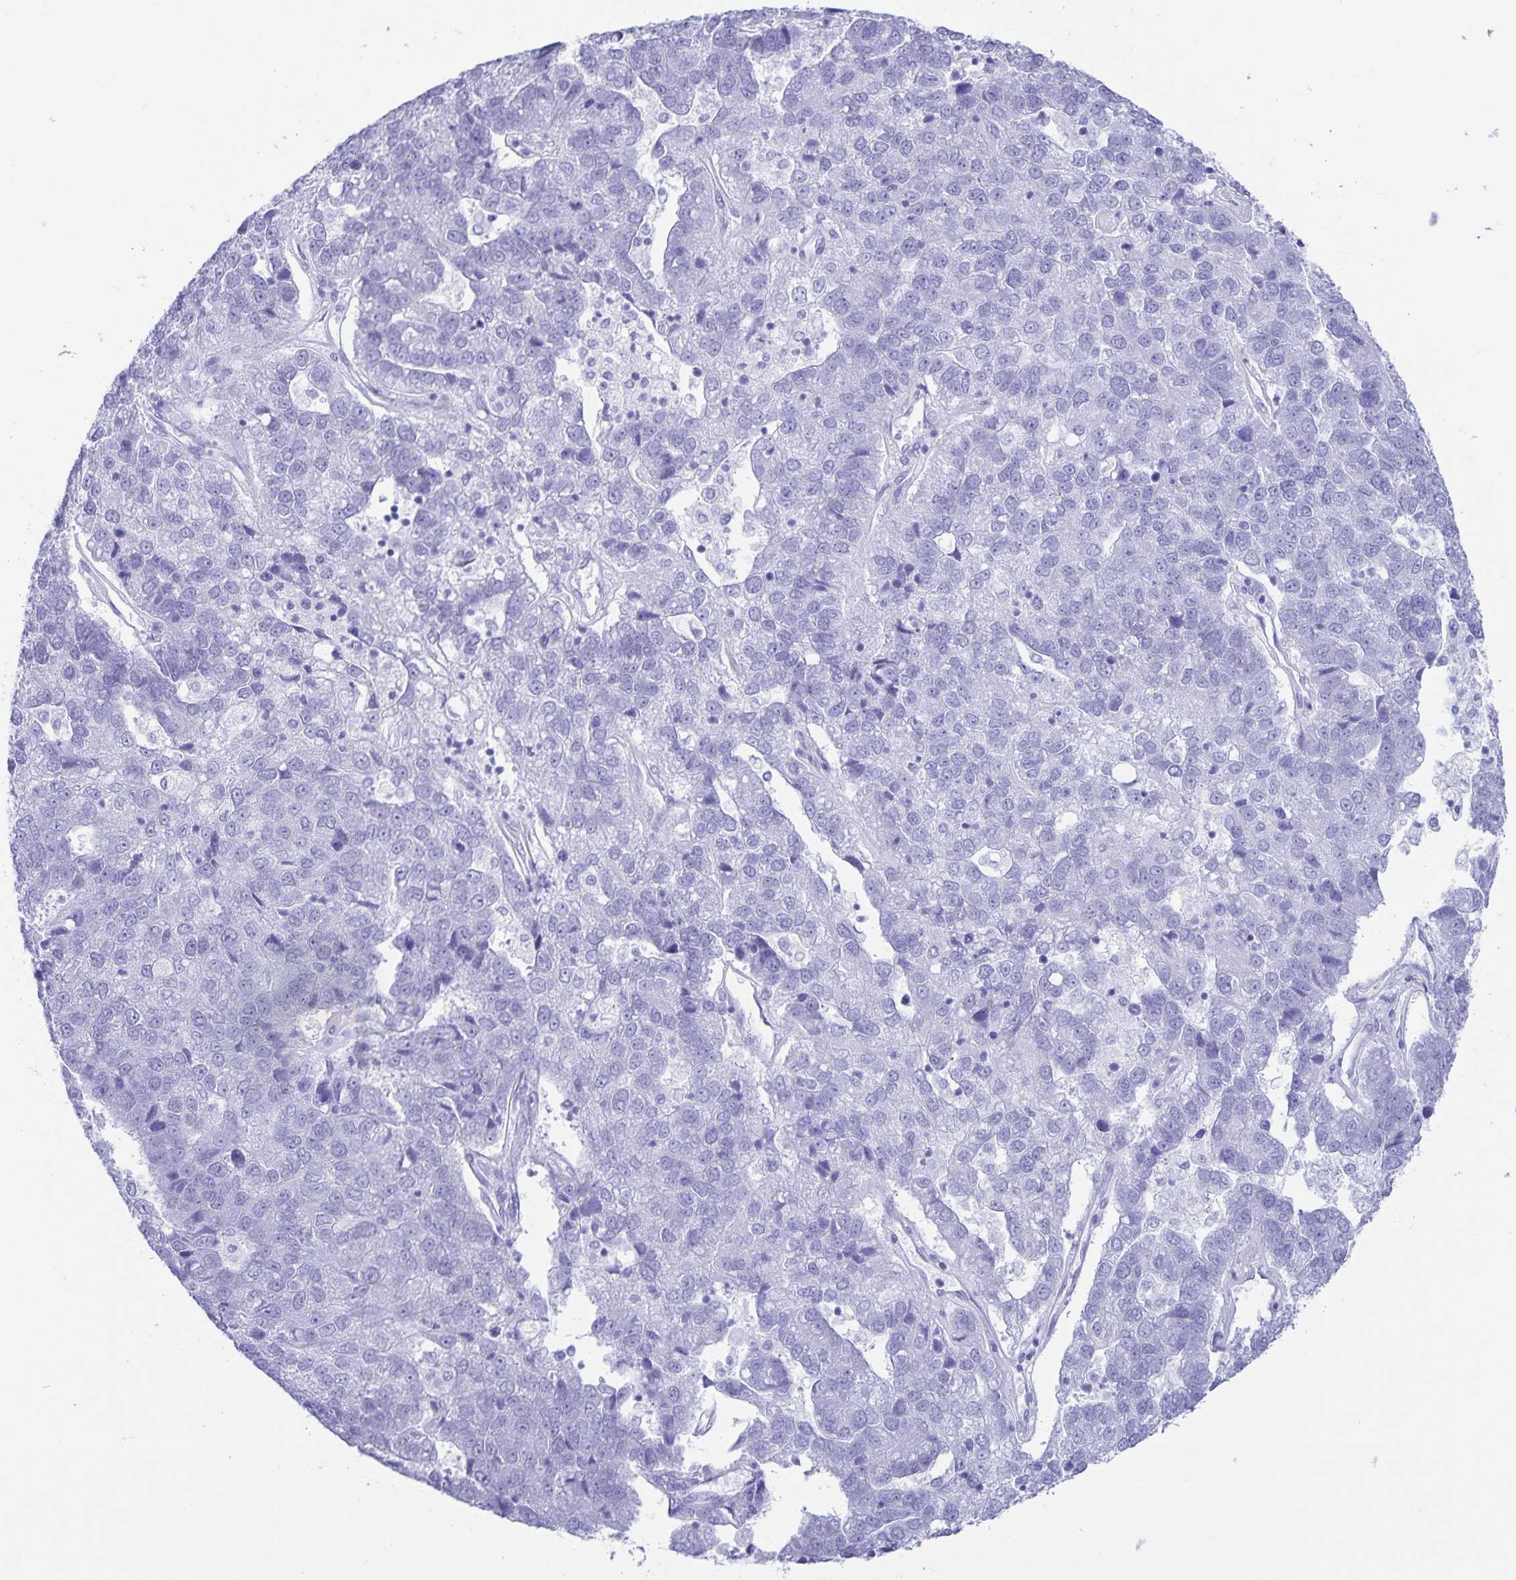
{"staining": {"intensity": "negative", "quantity": "none", "location": "none"}, "tissue": "pancreatic cancer", "cell_type": "Tumor cells", "image_type": "cancer", "snomed": [{"axis": "morphology", "description": "Adenocarcinoma, NOS"}, {"axis": "topography", "description": "Pancreas"}], "caption": "Tumor cells are negative for brown protein staining in adenocarcinoma (pancreatic).", "gene": "AQP4", "patient": {"sex": "female", "age": 61}}